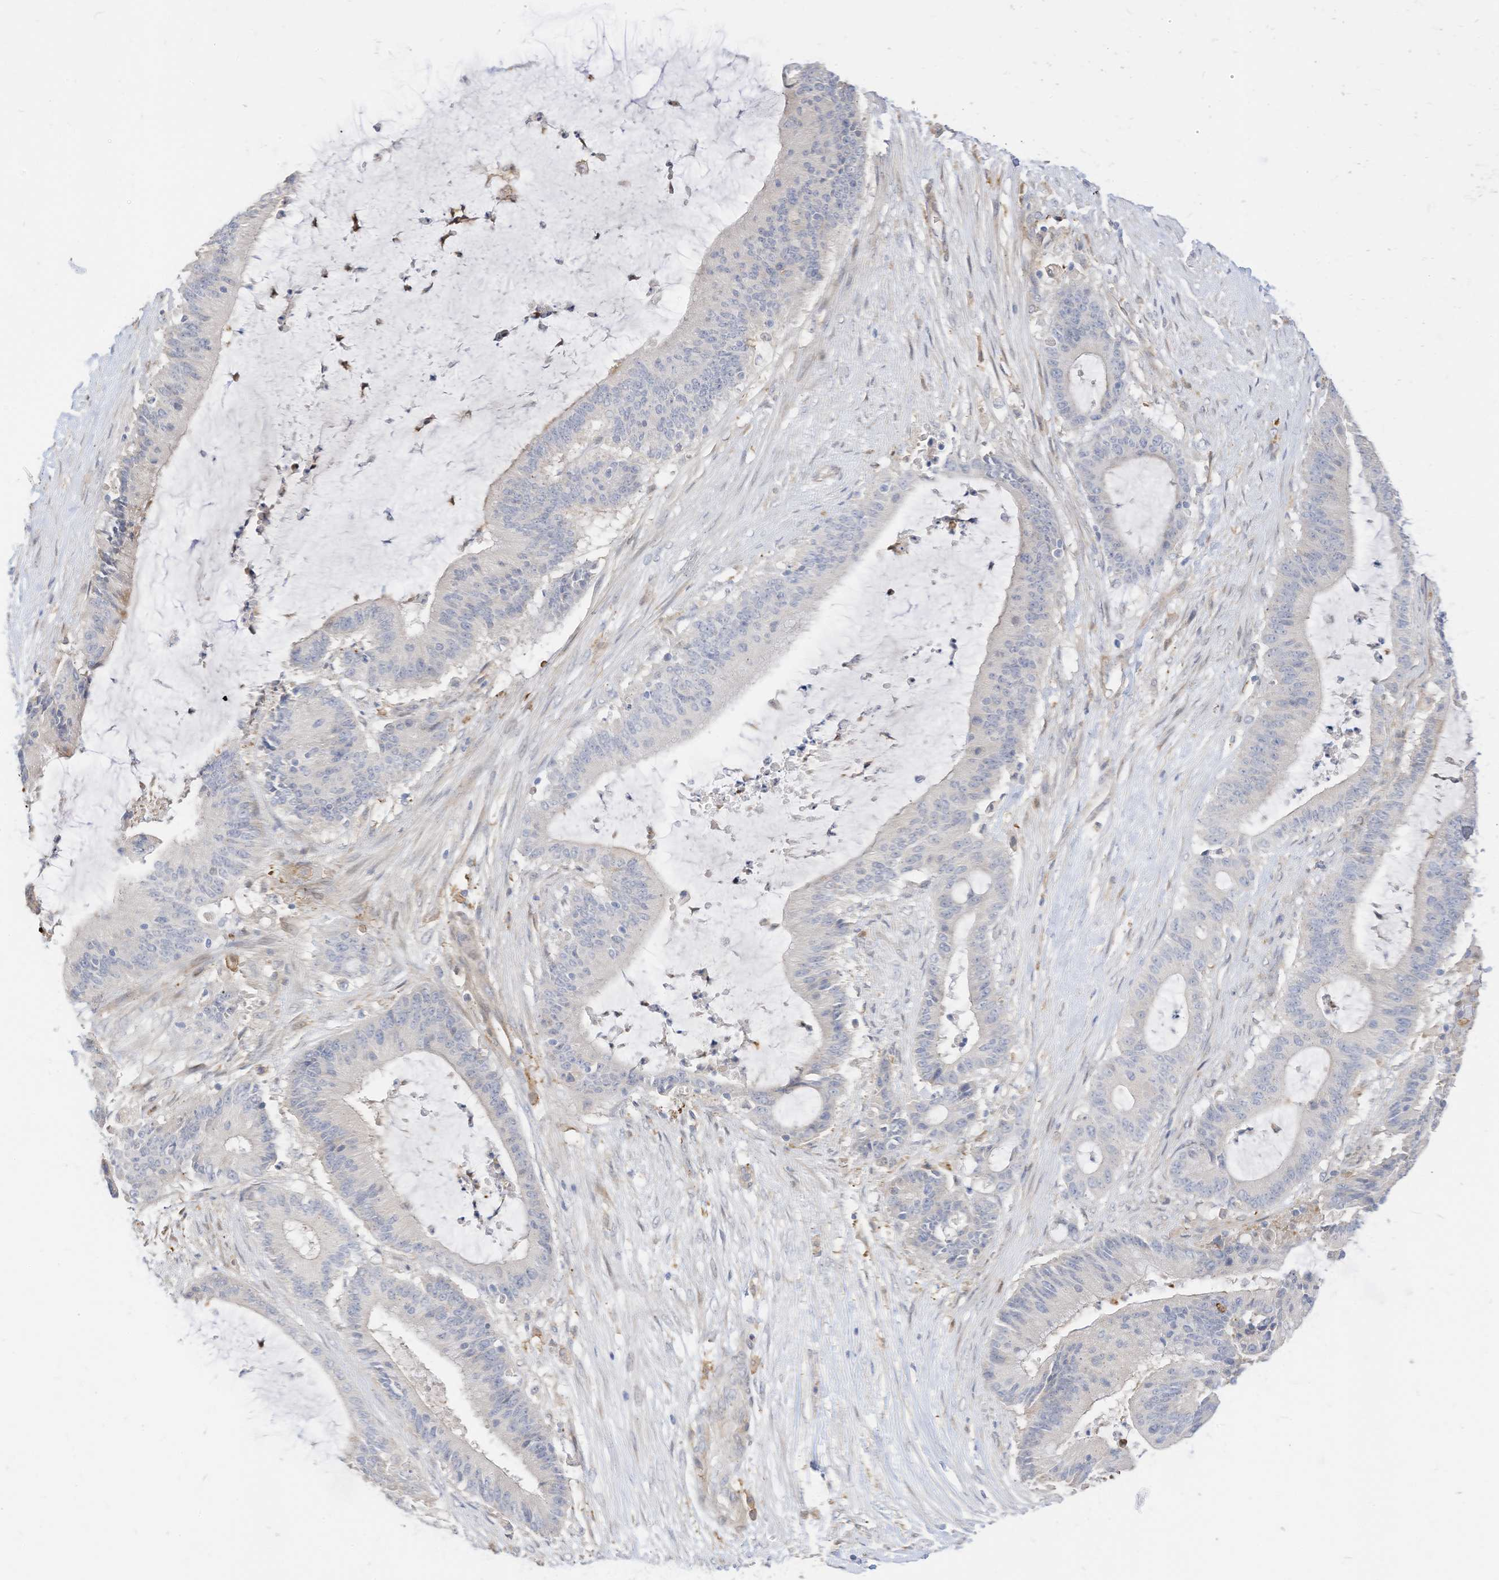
{"staining": {"intensity": "negative", "quantity": "none", "location": "none"}, "tissue": "liver cancer", "cell_type": "Tumor cells", "image_type": "cancer", "snomed": [{"axis": "morphology", "description": "Normal tissue, NOS"}, {"axis": "morphology", "description": "Cholangiocarcinoma"}, {"axis": "topography", "description": "Liver"}, {"axis": "topography", "description": "Peripheral nerve tissue"}], "caption": "Protein analysis of liver cancer demonstrates no significant expression in tumor cells. Brightfield microscopy of IHC stained with DAB (brown) and hematoxylin (blue), captured at high magnification.", "gene": "ATP13A1", "patient": {"sex": "female", "age": 73}}